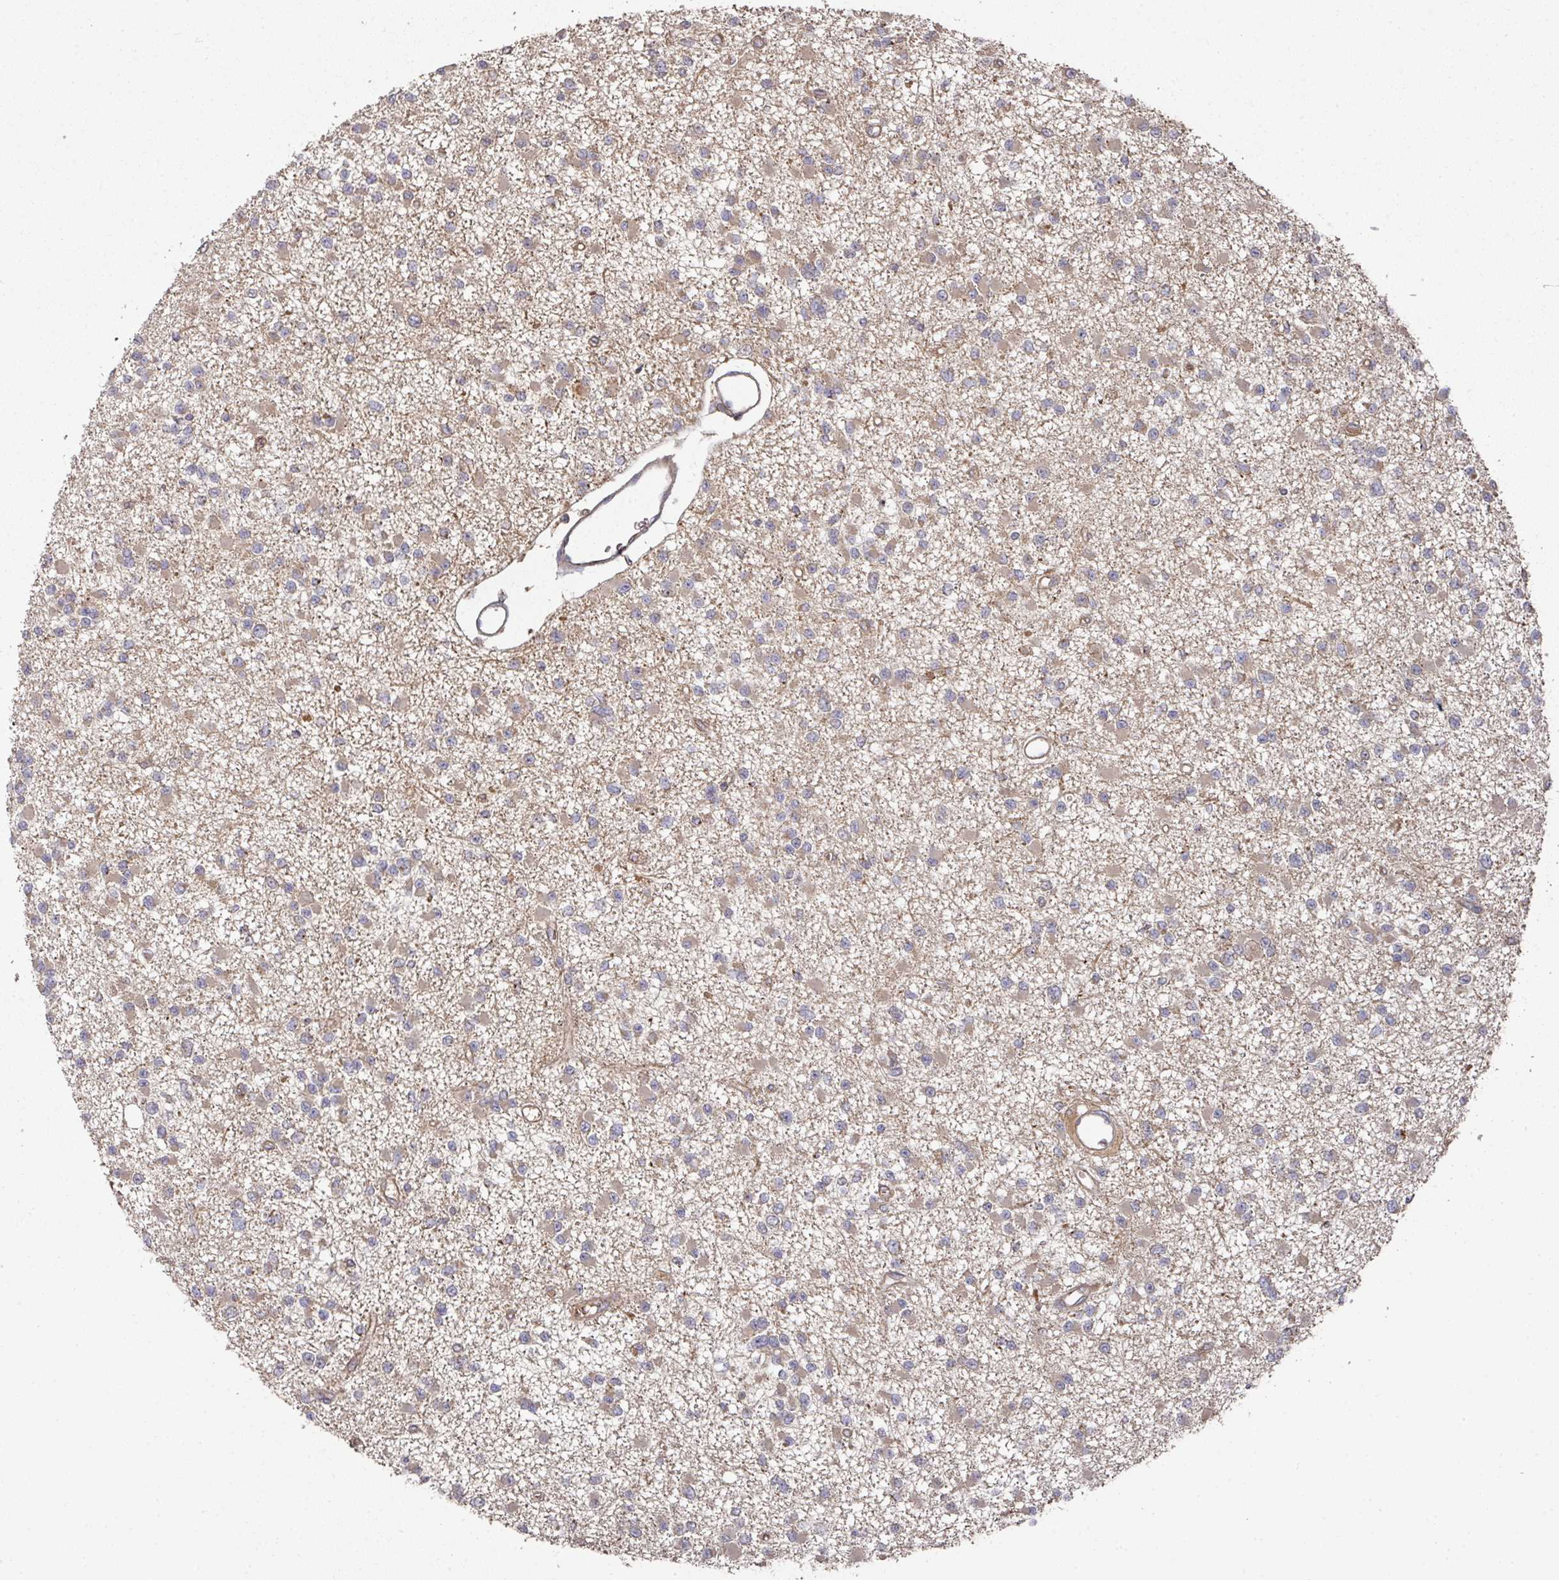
{"staining": {"intensity": "weak", "quantity": ">75%", "location": "cytoplasmic/membranous"}, "tissue": "glioma", "cell_type": "Tumor cells", "image_type": "cancer", "snomed": [{"axis": "morphology", "description": "Glioma, malignant, Low grade"}, {"axis": "topography", "description": "Brain"}], "caption": "High-power microscopy captured an immunohistochemistry histopathology image of malignant glioma (low-grade), revealing weak cytoplasmic/membranous staining in about >75% of tumor cells.", "gene": "DNAJC7", "patient": {"sex": "female", "age": 22}}